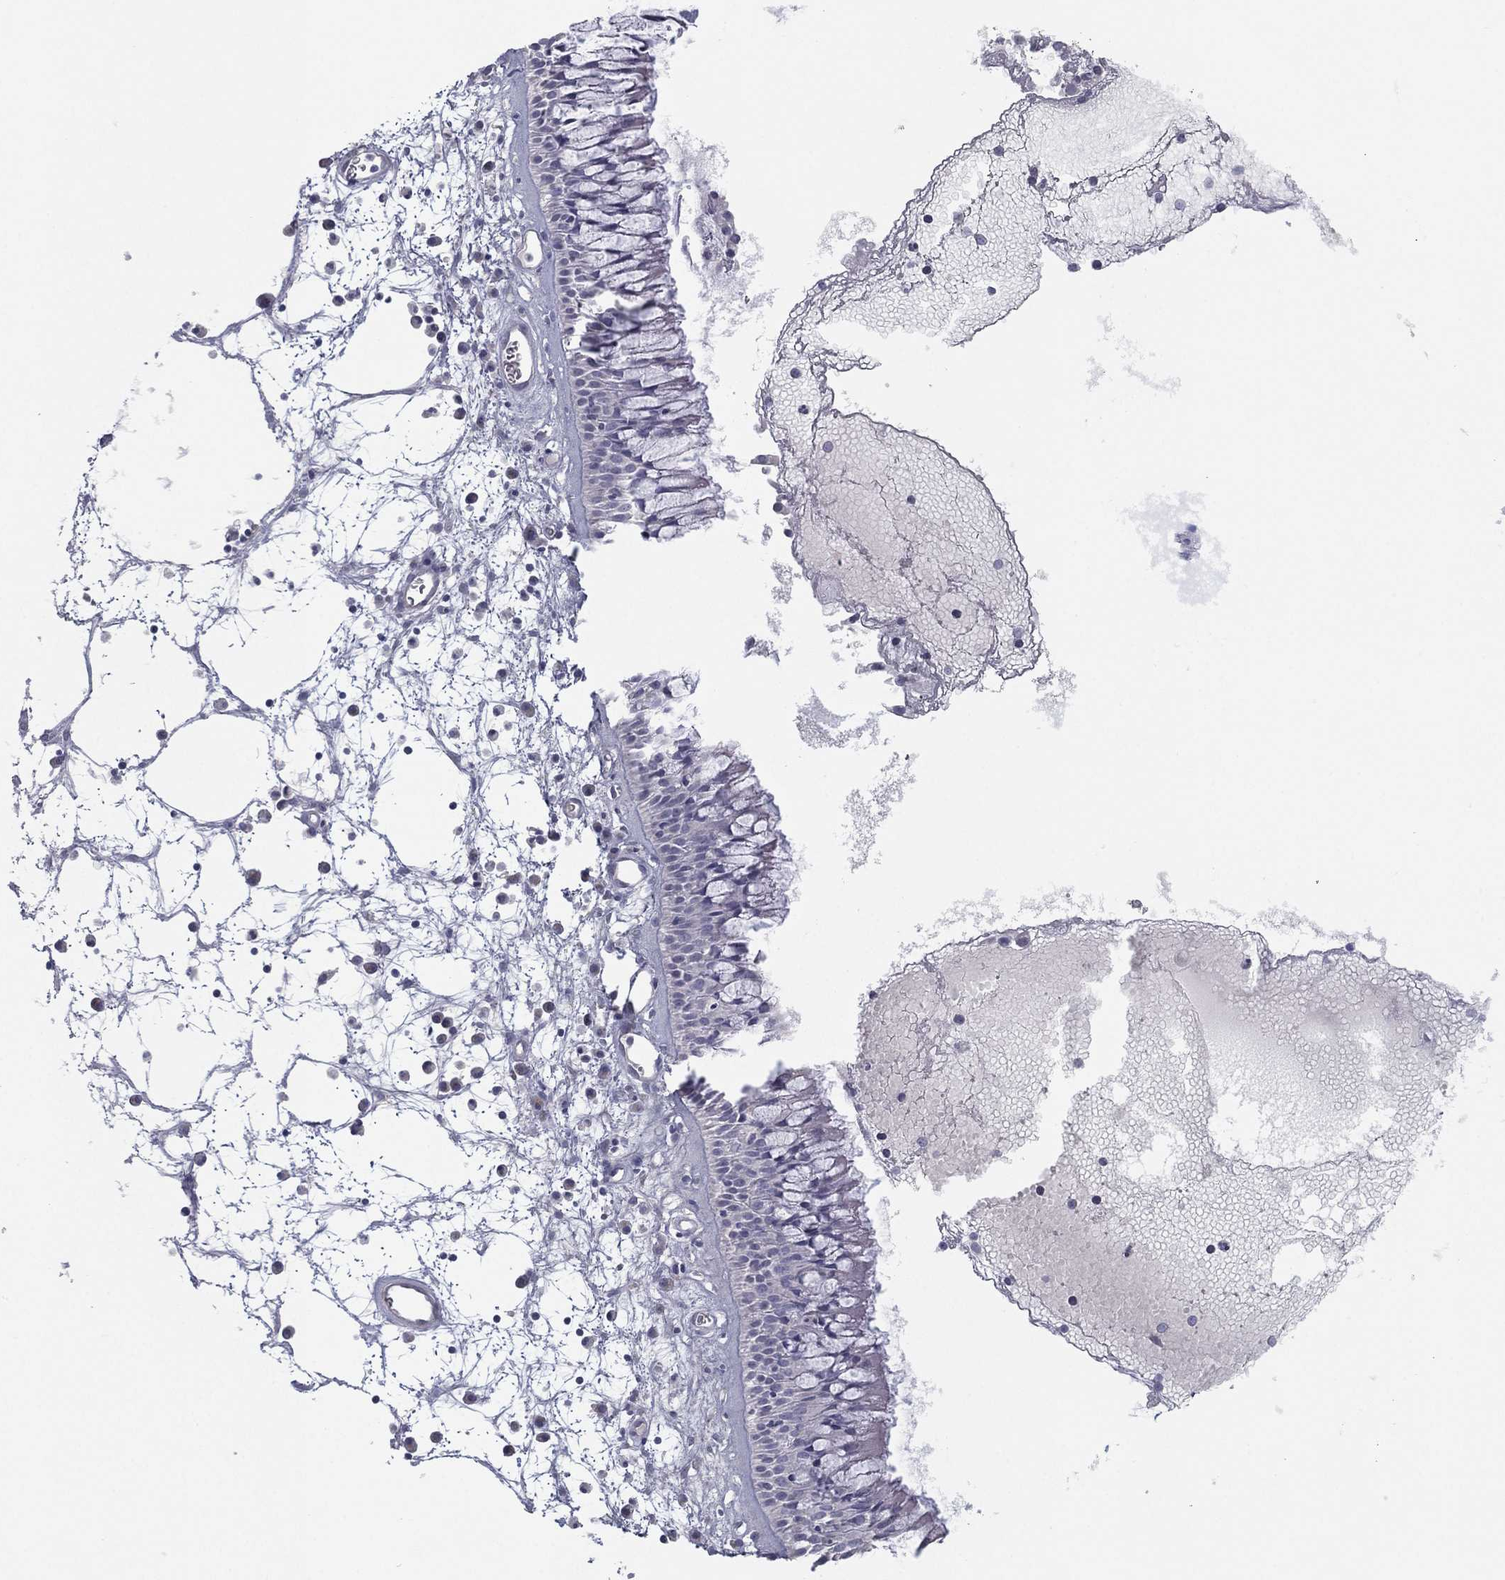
{"staining": {"intensity": "negative", "quantity": "none", "location": "none"}, "tissue": "nasopharynx", "cell_type": "Respiratory epithelial cells", "image_type": "normal", "snomed": [{"axis": "morphology", "description": "Normal tissue, NOS"}, {"axis": "topography", "description": "Nasopharynx"}], "caption": "Immunohistochemistry histopathology image of benign nasopharynx: human nasopharynx stained with DAB shows no significant protein expression in respiratory epithelial cells. Brightfield microscopy of IHC stained with DAB (brown) and hematoxylin (blue), captured at high magnification.", "gene": "CYP2D6", "patient": {"sex": "male", "age": 69}}